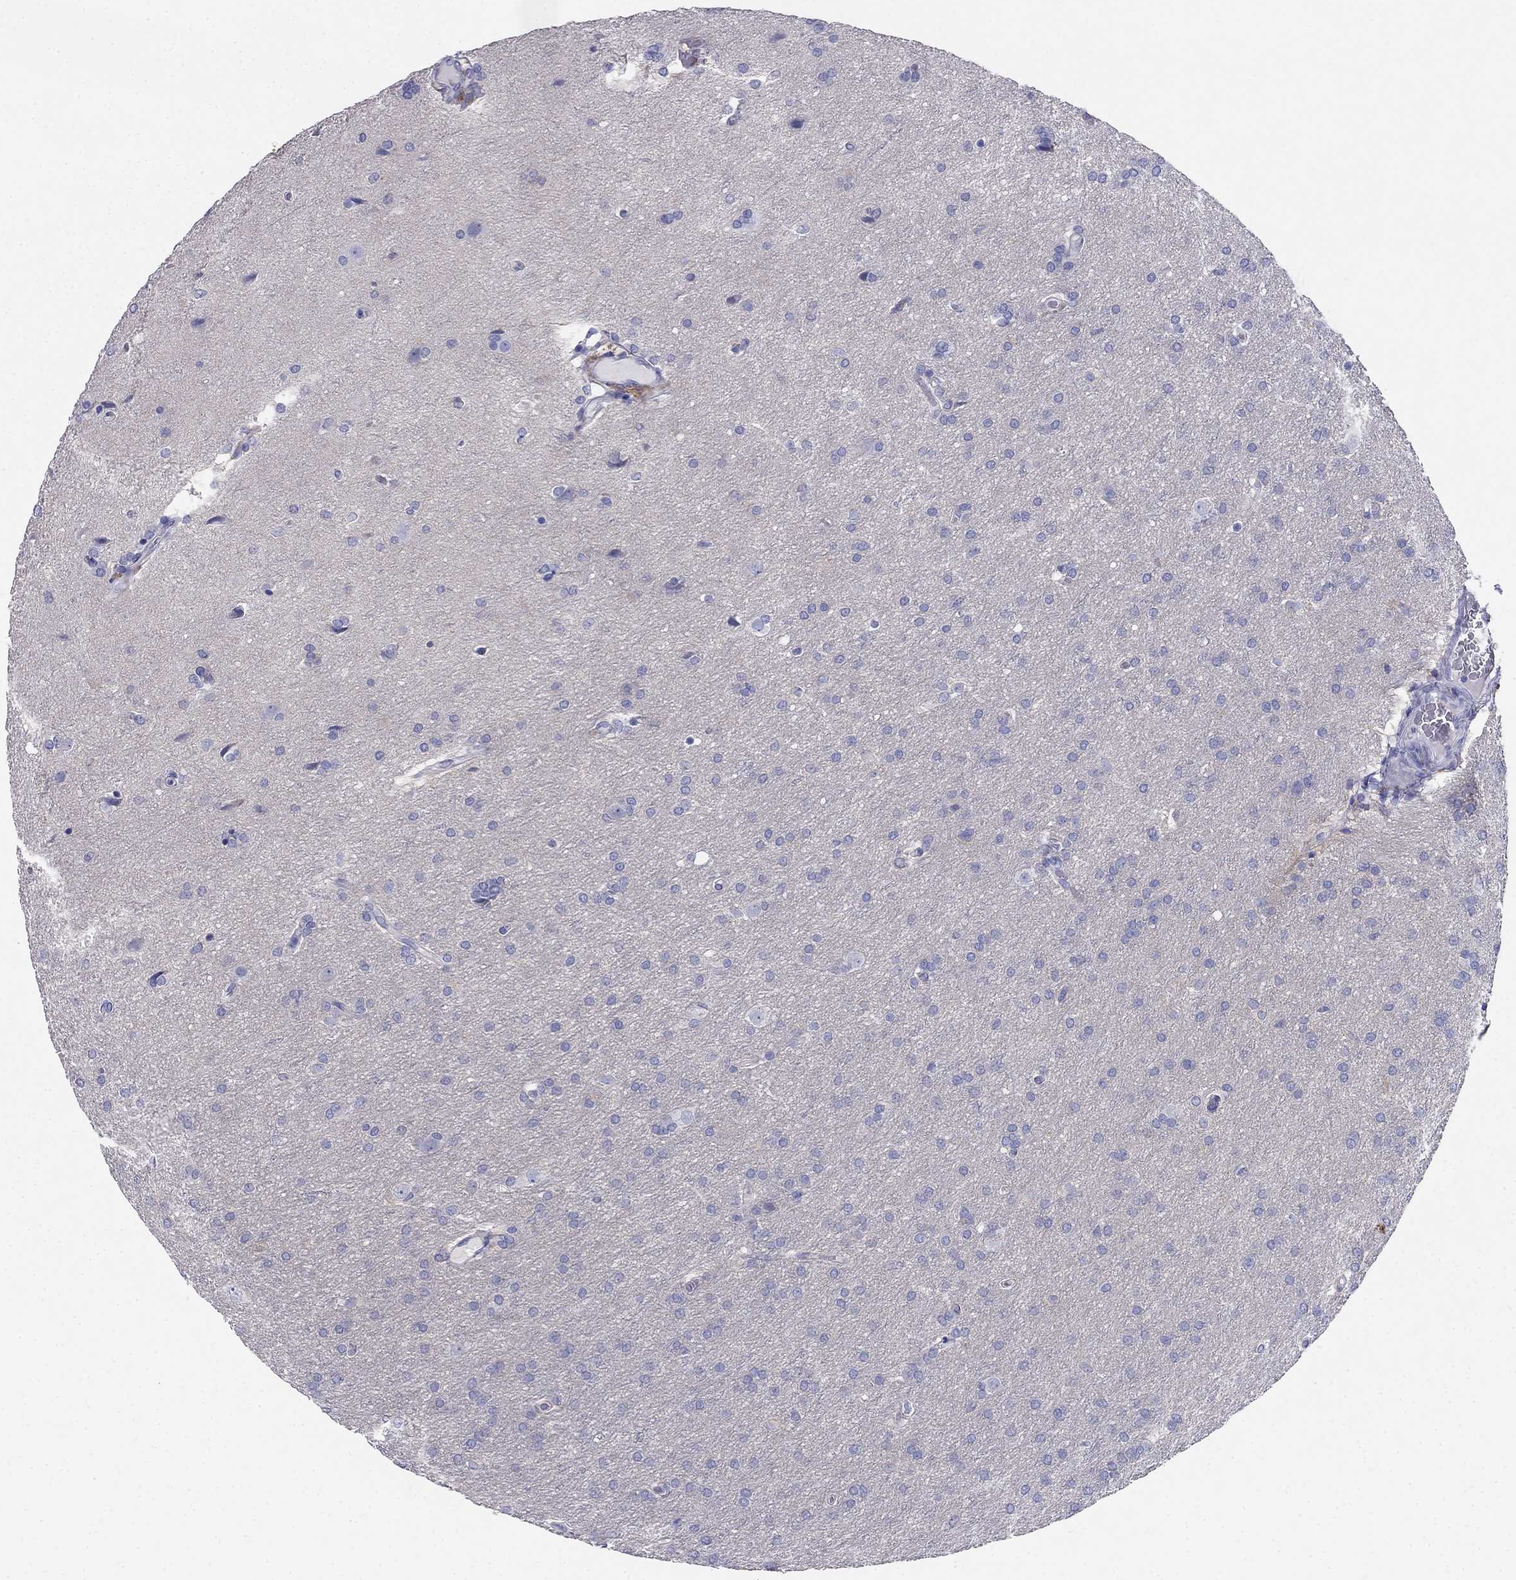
{"staining": {"intensity": "negative", "quantity": "none", "location": "none"}, "tissue": "glioma", "cell_type": "Tumor cells", "image_type": "cancer", "snomed": [{"axis": "morphology", "description": "Glioma, malignant, Low grade"}, {"axis": "topography", "description": "Brain"}], "caption": "An immunohistochemistry photomicrograph of glioma is shown. There is no staining in tumor cells of glioma.", "gene": "RFLNA", "patient": {"sex": "female", "age": 32}}